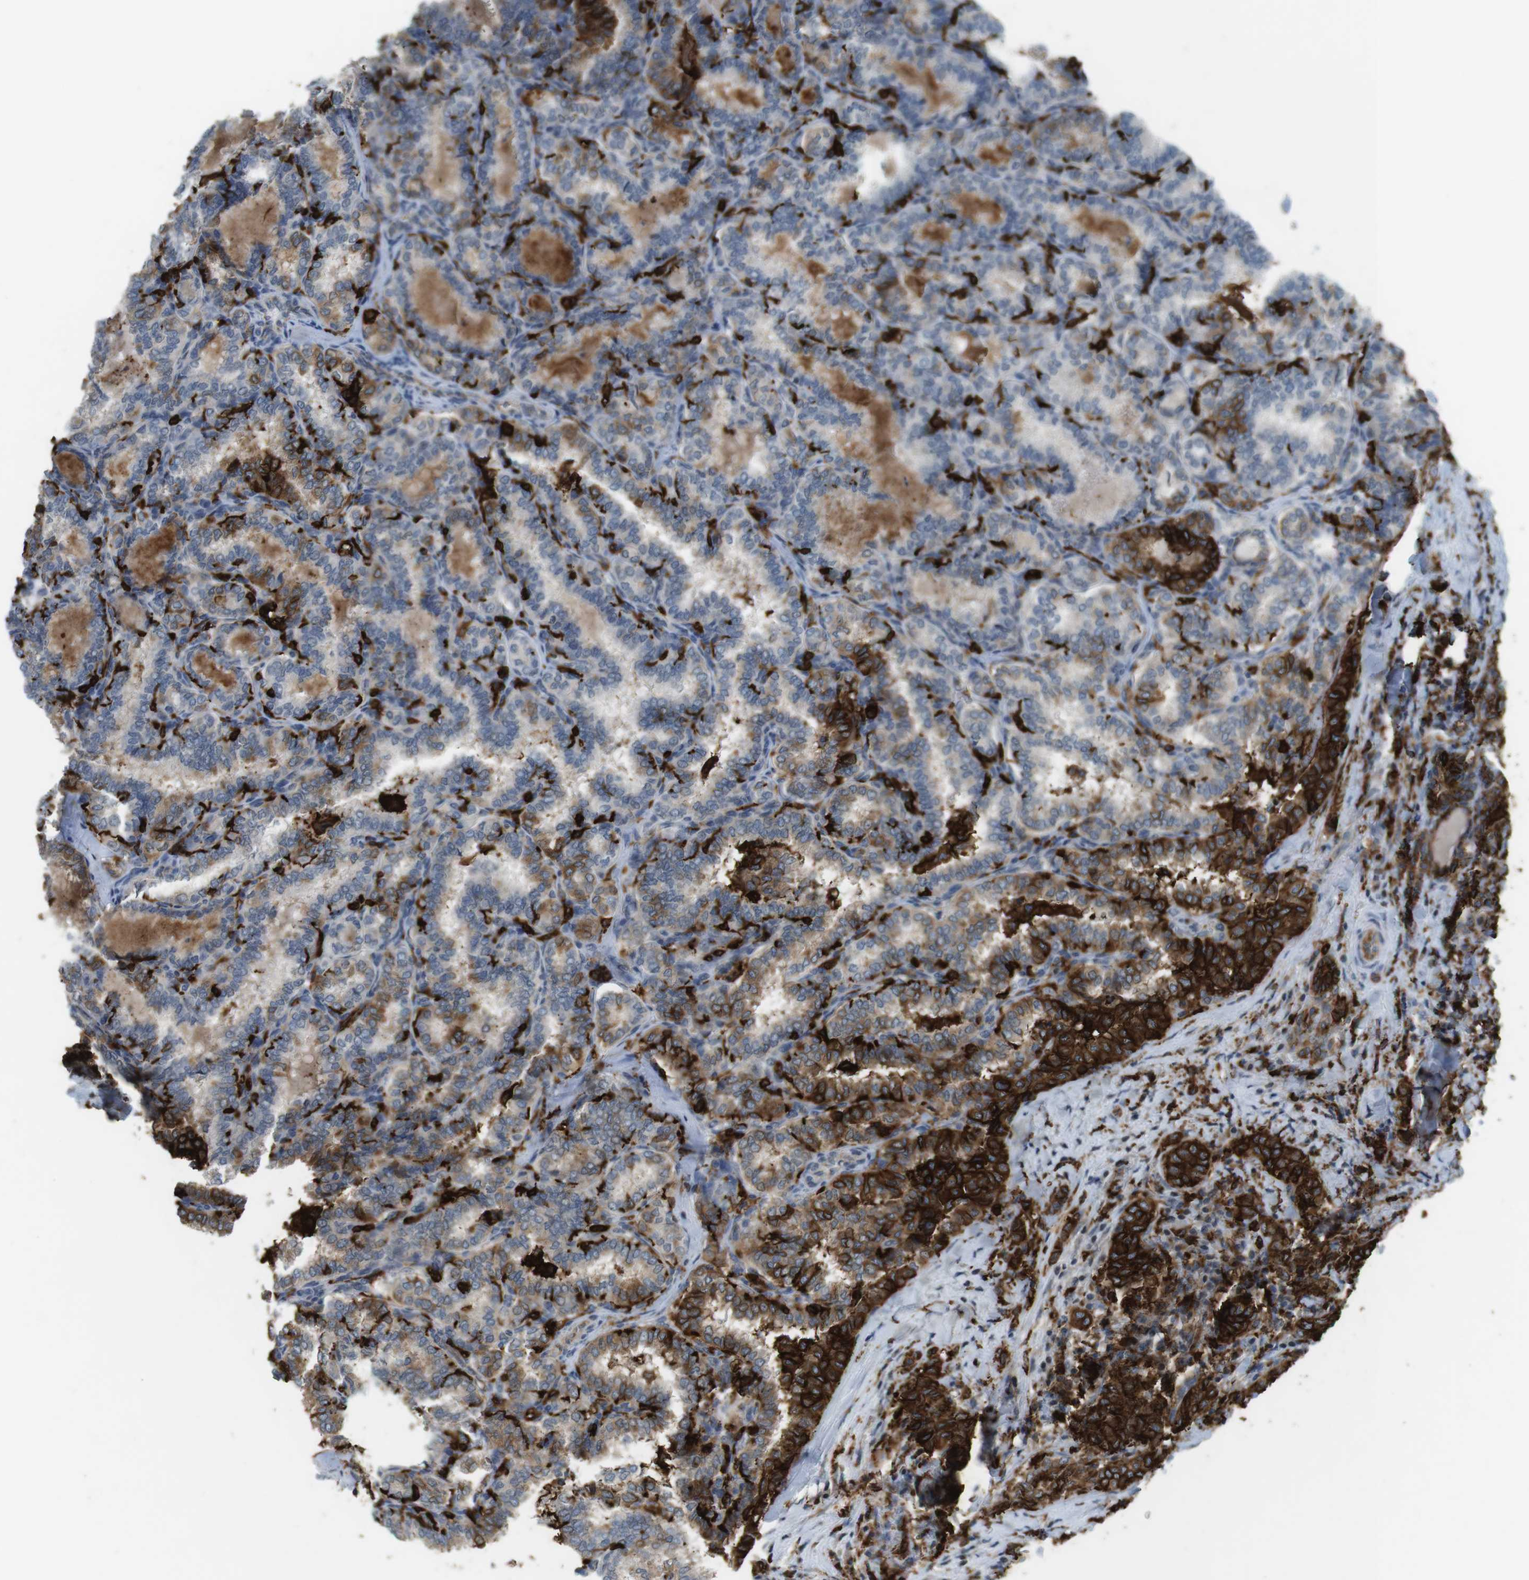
{"staining": {"intensity": "strong", "quantity": "<25%", "location": "cytoplasmic/membranous"}, "tissue": "thyroid cancer", "cell_type": "Tumor cells", "image_type": "cancer", "snomed": [{"axis": "morphology", "description": "Normal tissue, NOS"}, {"axis": "morphology", "description": "Papillary adenocarcinoma, NOS"}, {"axis": "topography", "description": "Thyroid gland"}], "caption": "Protein positivity by immunohistochemistry (IHC) shows strong cytoplasmic/membranous expression in approximately <25% of tumor cells in papillary adenocarcinoma (thyroid). (brown staining indicates protein expression, while blue staining denotes nuclei).", "gene": "HLA-DRA", "patient": {"sex": "female", "age": 30}}